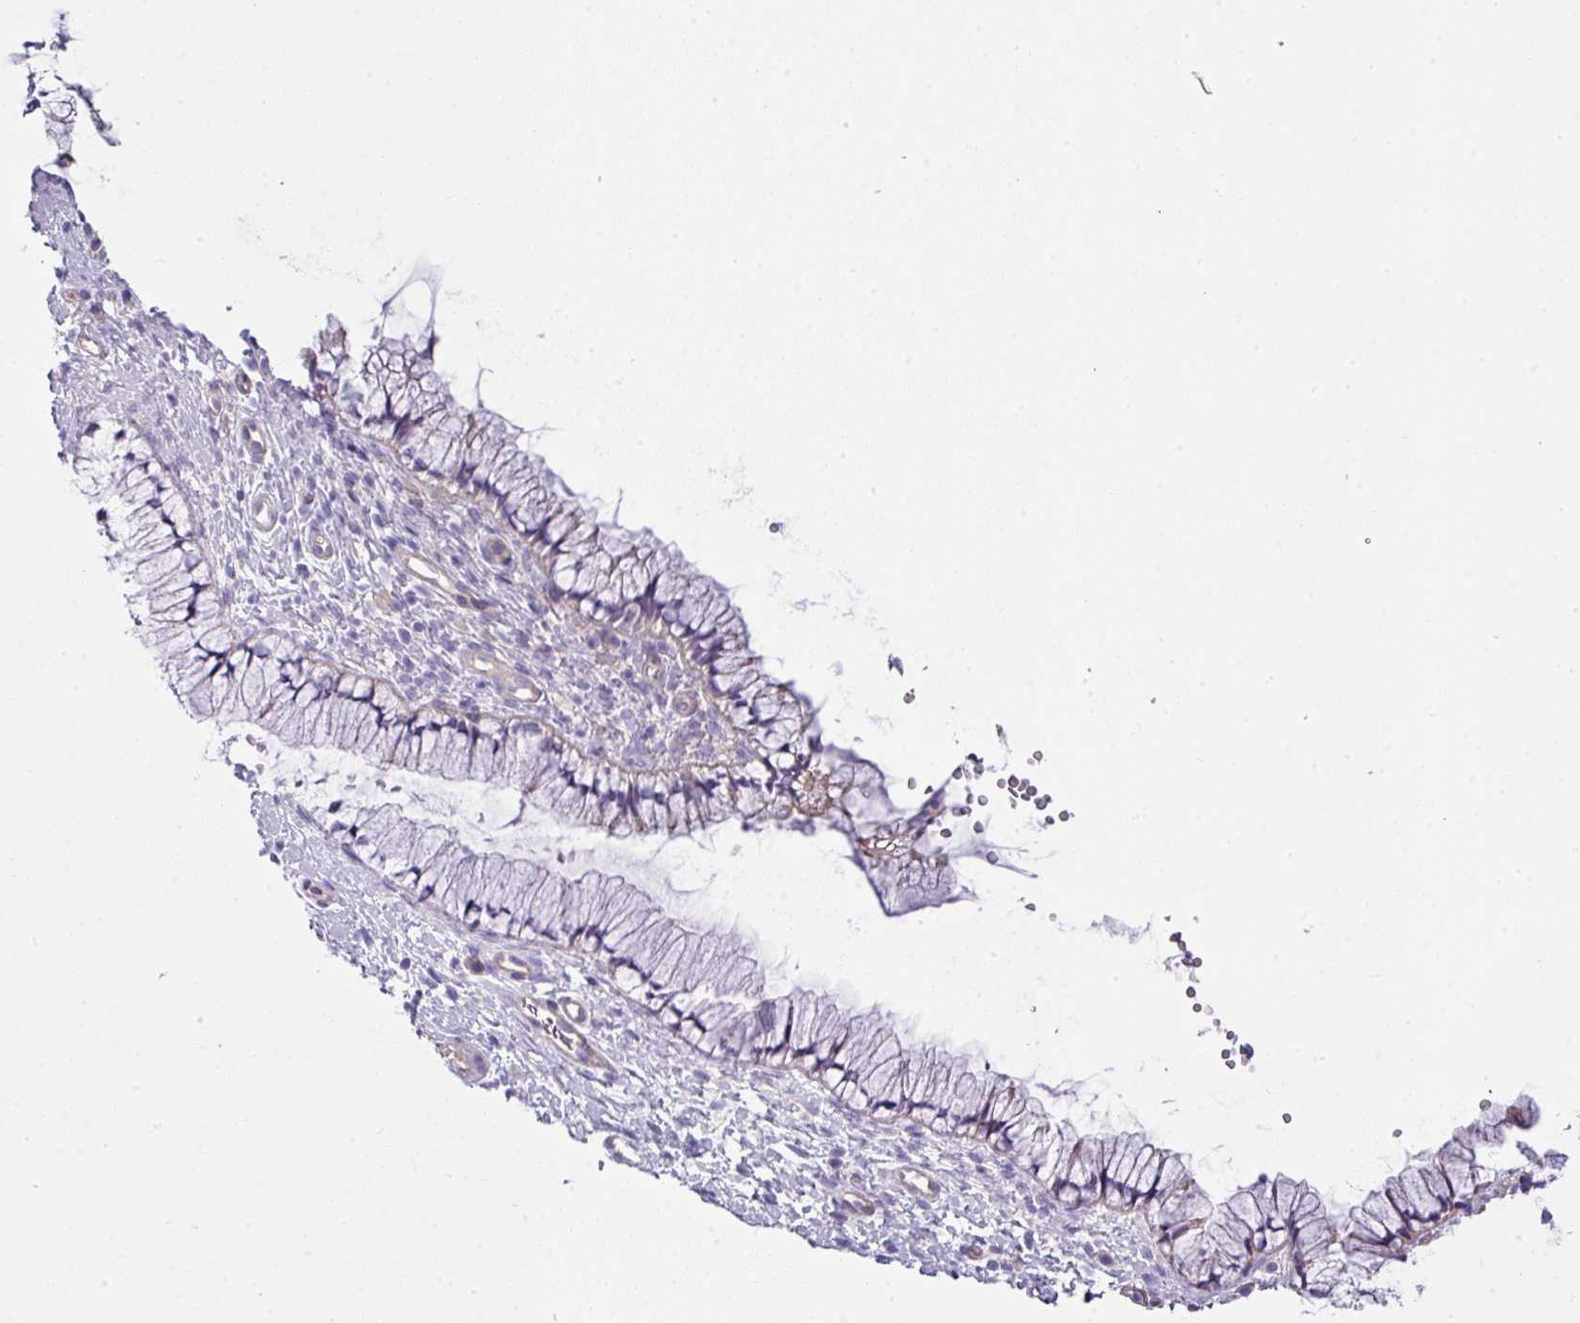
{"staining": {"intensity": "negative", "quantity": "none", "location": "none"}, "tissue": "cervix", "cell_type": "Glandular cells", "image_type": "normal", "snomed": [{"axis": "morphology", "description": "Normal tissue, NOS"}, {"axis": "topography", "description": "Cervix"}], "caption": "The immunohistochemistry (IHC) image has no significant expression in glandular cells of cervix. Brightfield microscopy of immunohistochemistry stained with DAB (brown) and hematoxylin (blue), captured at high magnification.", "gene": "PALS2", "patient": {"sex": "female", "age": 36}}